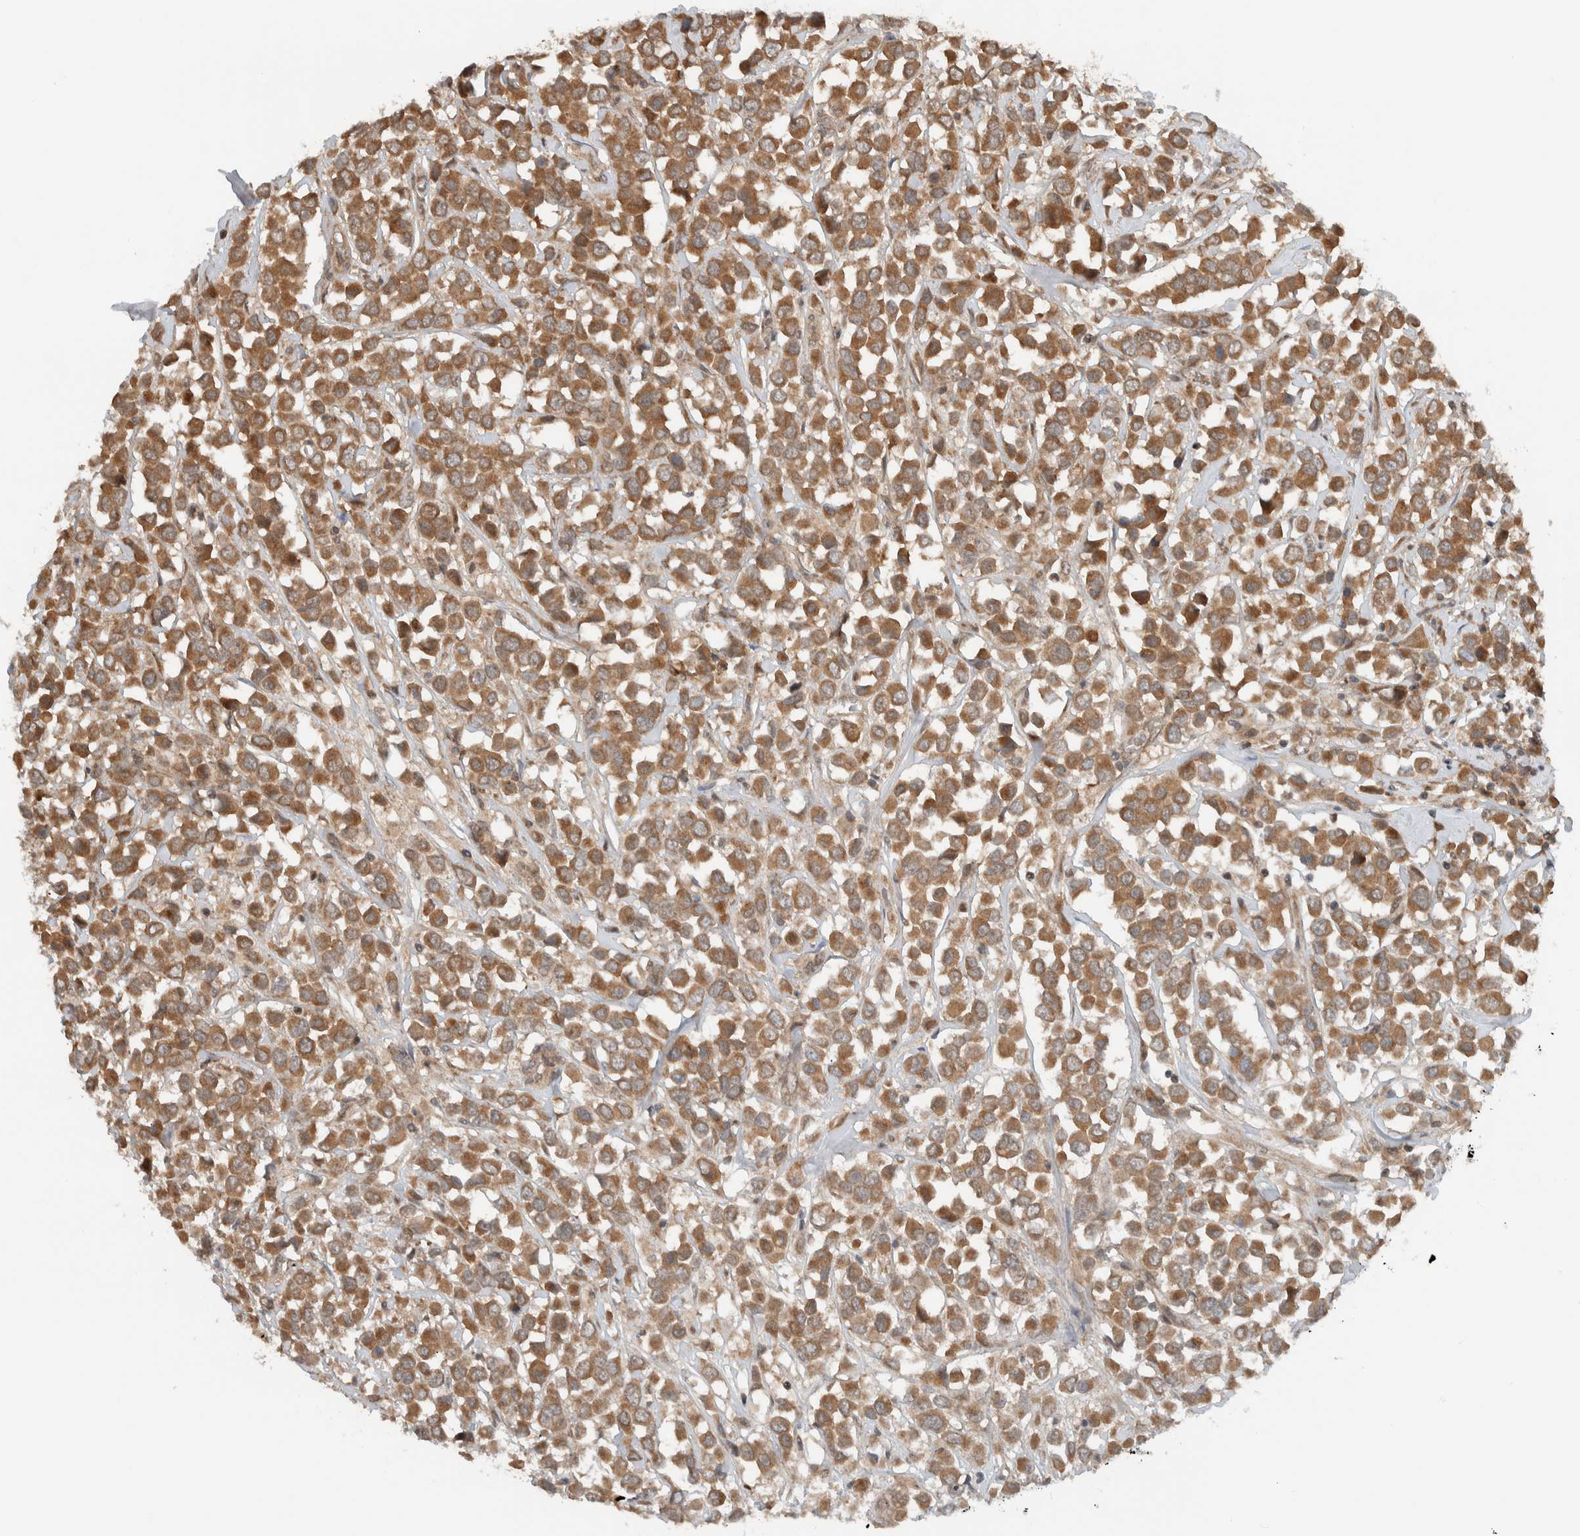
{"staining": {"intensity": "moderate", "quantity": ">75%", "location": "cytoplasmic/membranous"}, "tissue": "breast cancer", "cell_type": "Tumor cells", "image_type": "cancer", "snomed": [{"axis": "morphology", "description": "Duct carcinoma"}, {"axis": "topography", "description": "Breast"}], "caption": "Approximately >75% of tumor cells in breast cancer (intraductal carcinoma) demonstrate moderate cytoplasmic/membranous protein positivity as visualized by brown immunohistochemical staining.", "gene": "KLHL6", "patient": {"sex": "female", "age": 61}}